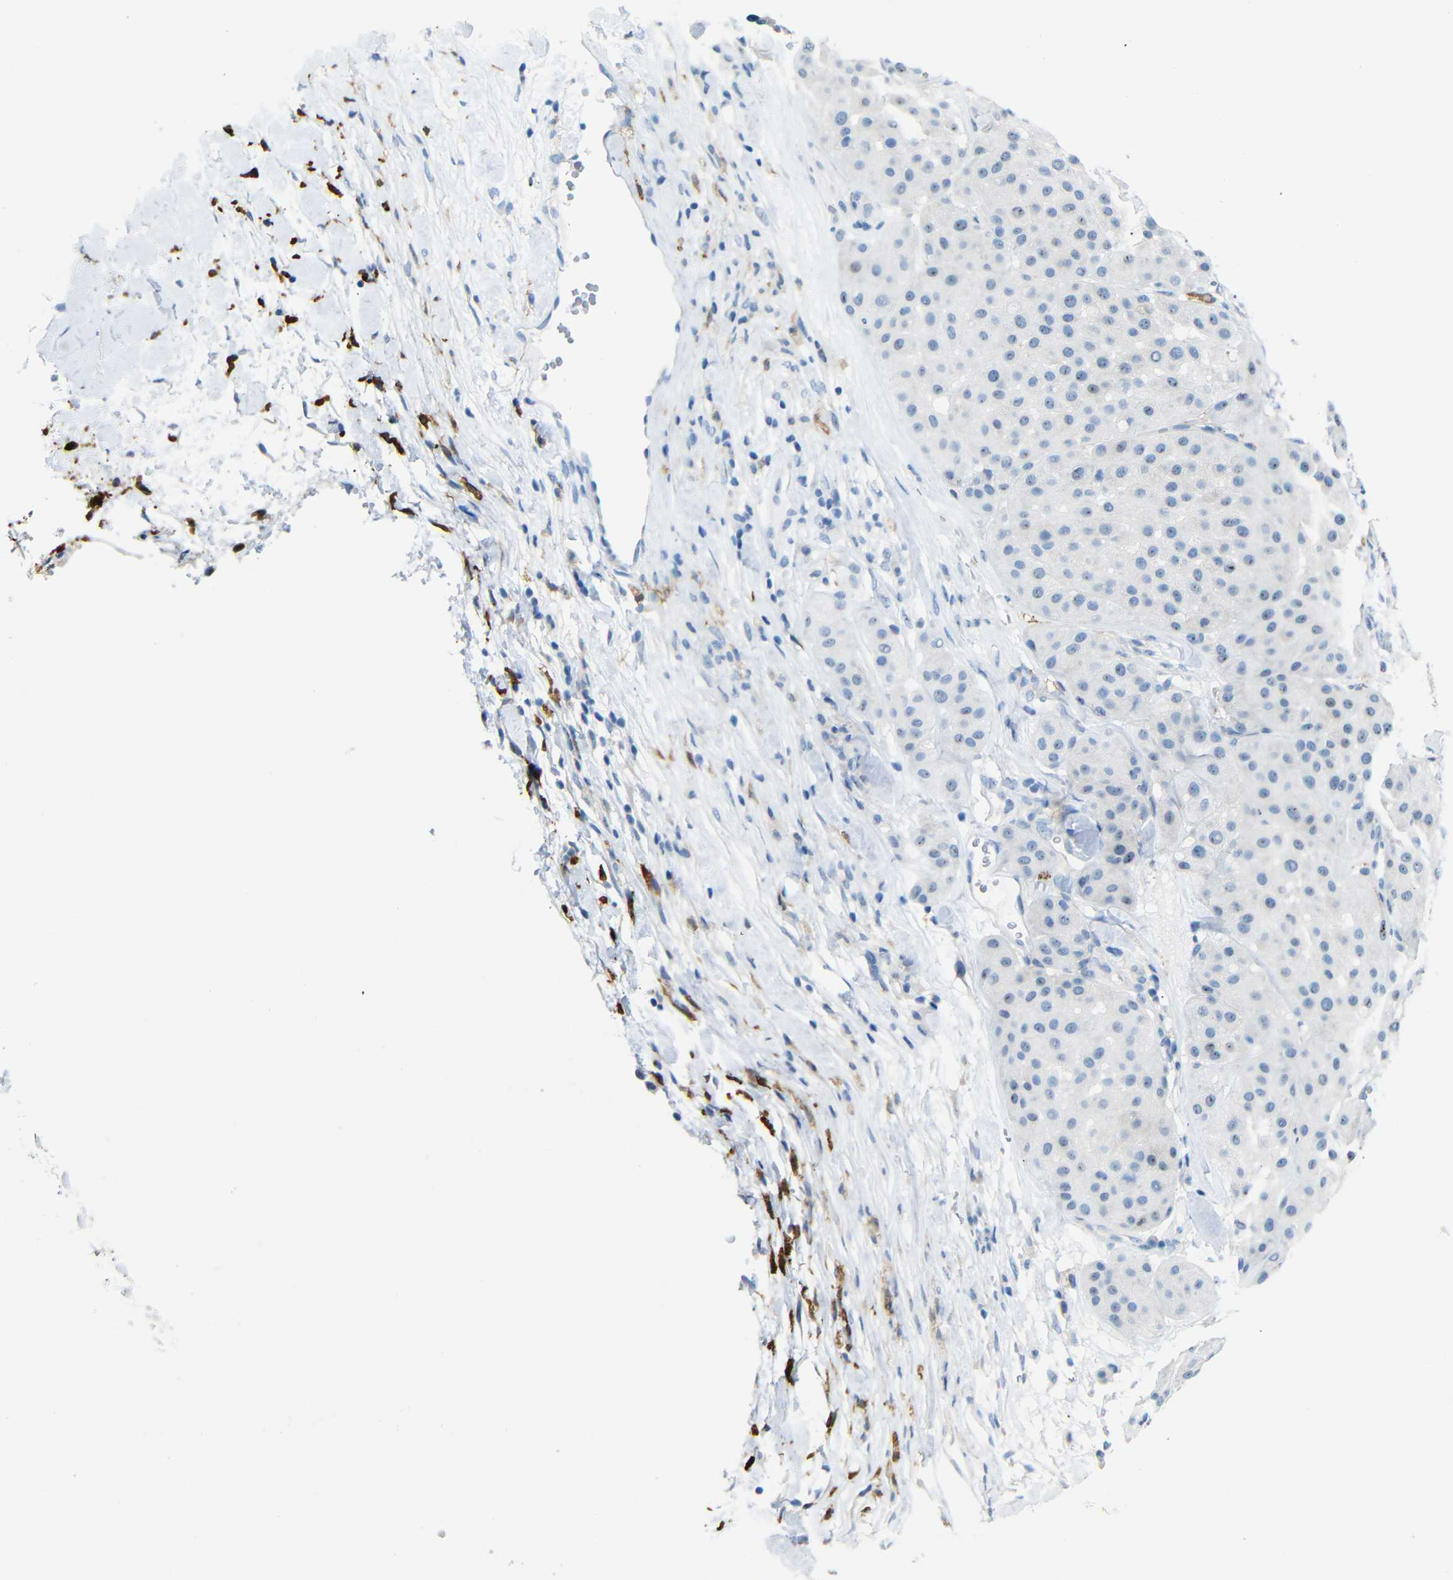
{"staining": {"intensity": "negative", "quantity": "none", "location": "none"}, "tissue": "melanoma", "cell_type": "Tumor cells", "image_type": "cancer", "snomed": [{"axis": "morphology", "description": "Normal tissue, NOS"}, {"axis": "morphology", "description": "Malignant melanoma, Metastatic site"}, {"axis": "topography", "description": "Skin"}], "caption": "The IHC photomicrograph has no significant positivity in tumor cells of malignant melanoma (metastatic site) tissue.", "gene": "C1orf210", "patient": {"sex": "male", "age": 41}}